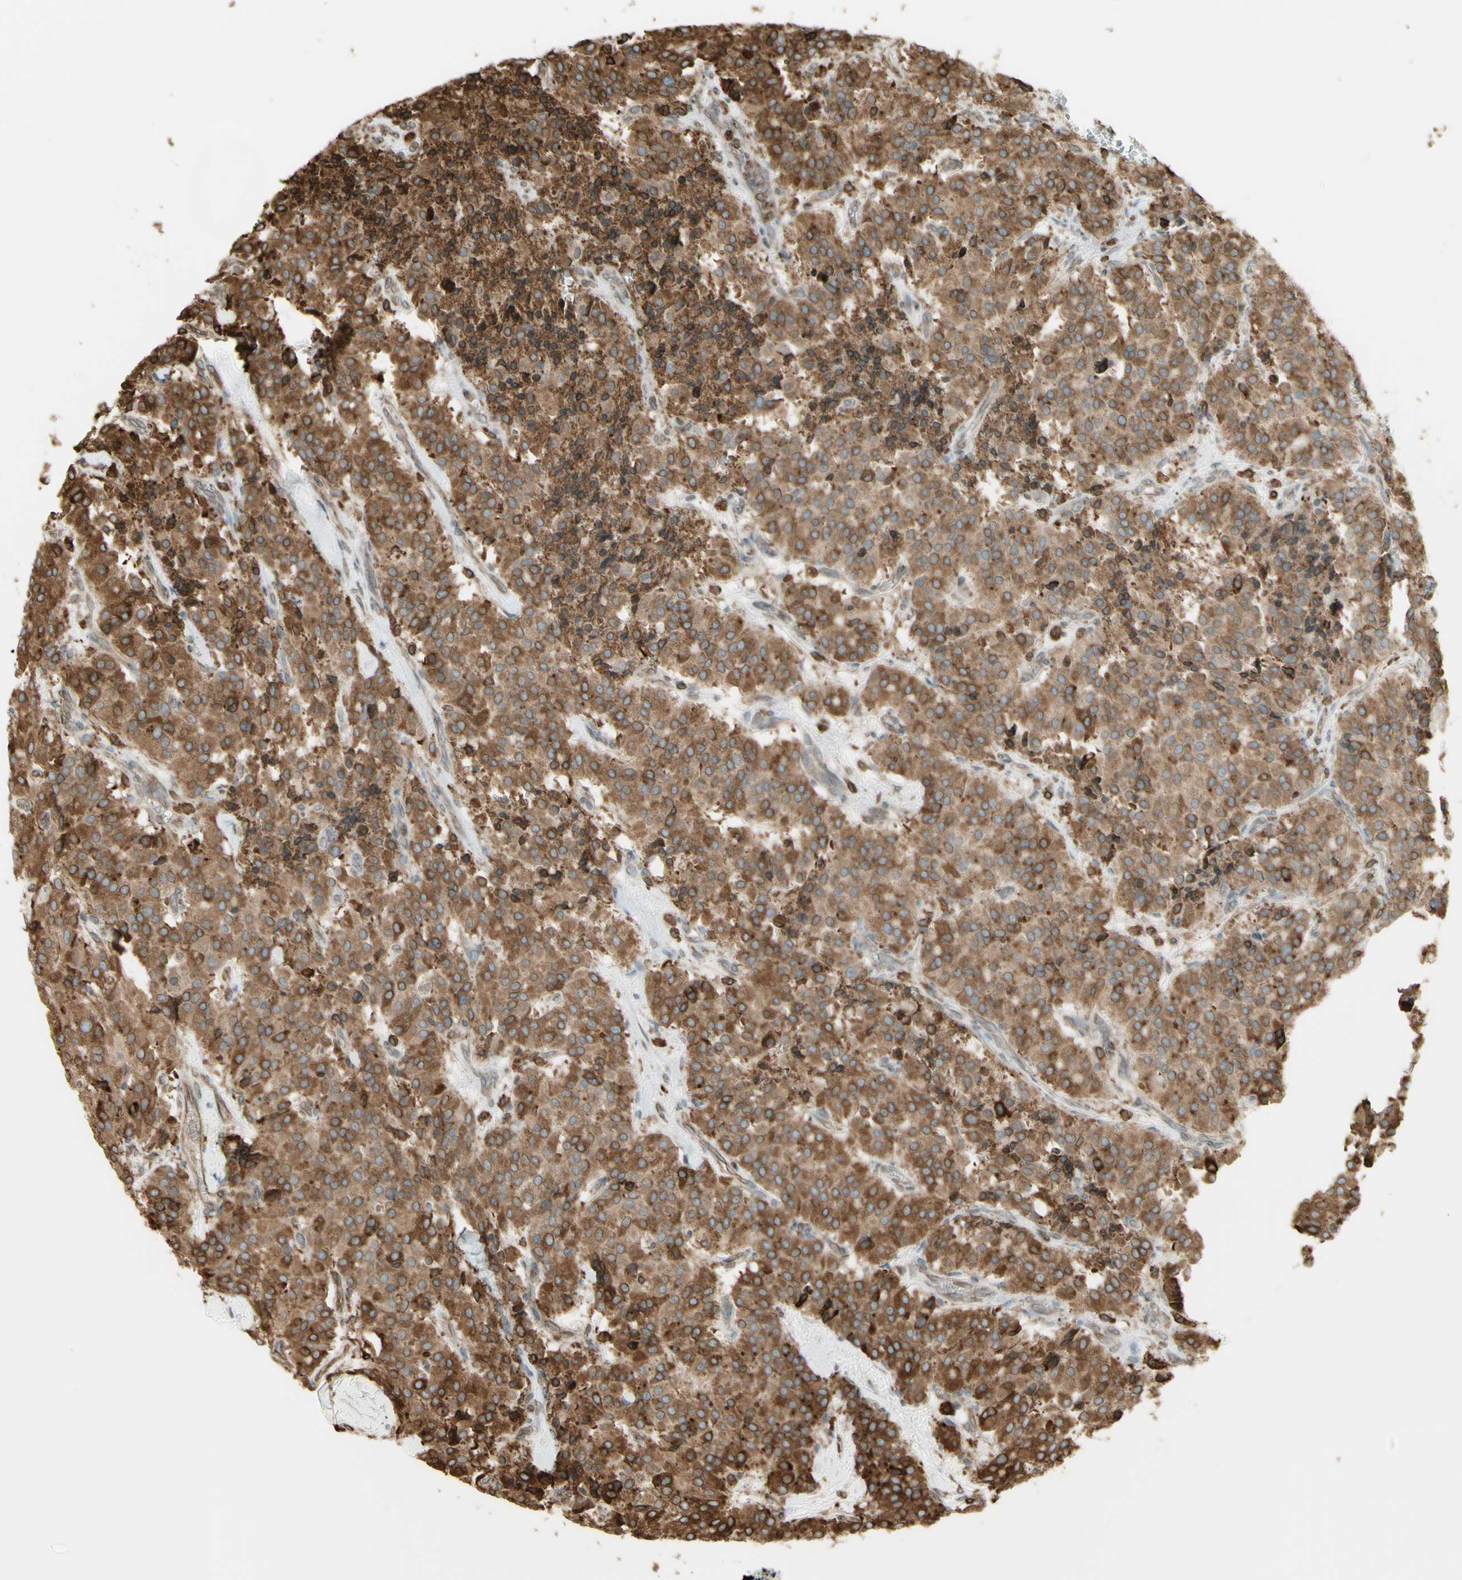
{"staining": {"intensity": "moderate", "quantity": ">75%", "location": "cytoplasmic/membranous"}, "tissue": "carcinoid", "cell_type": "Tumor cells", "image_type": "cancer", "snomed": [{"axis": "morphology", "description": "Carcinoid, malignant, NOS"}, {"axis": "topography", "description": "Lung"}], "caption": "Brown immunohistochemical staining in human carcinoid (malignant) reveals moderate cytoplasmic/membranous positivity in approximately >75% of tumor cells. The staining is performed using DAB (3,3'-diaminobenzidine) brown chromogen to label protein expression. The nuclei are counter-stained blue using hematoxylin.", "gene": "CANX", "patient": {"sex": "male", "age": 30}}